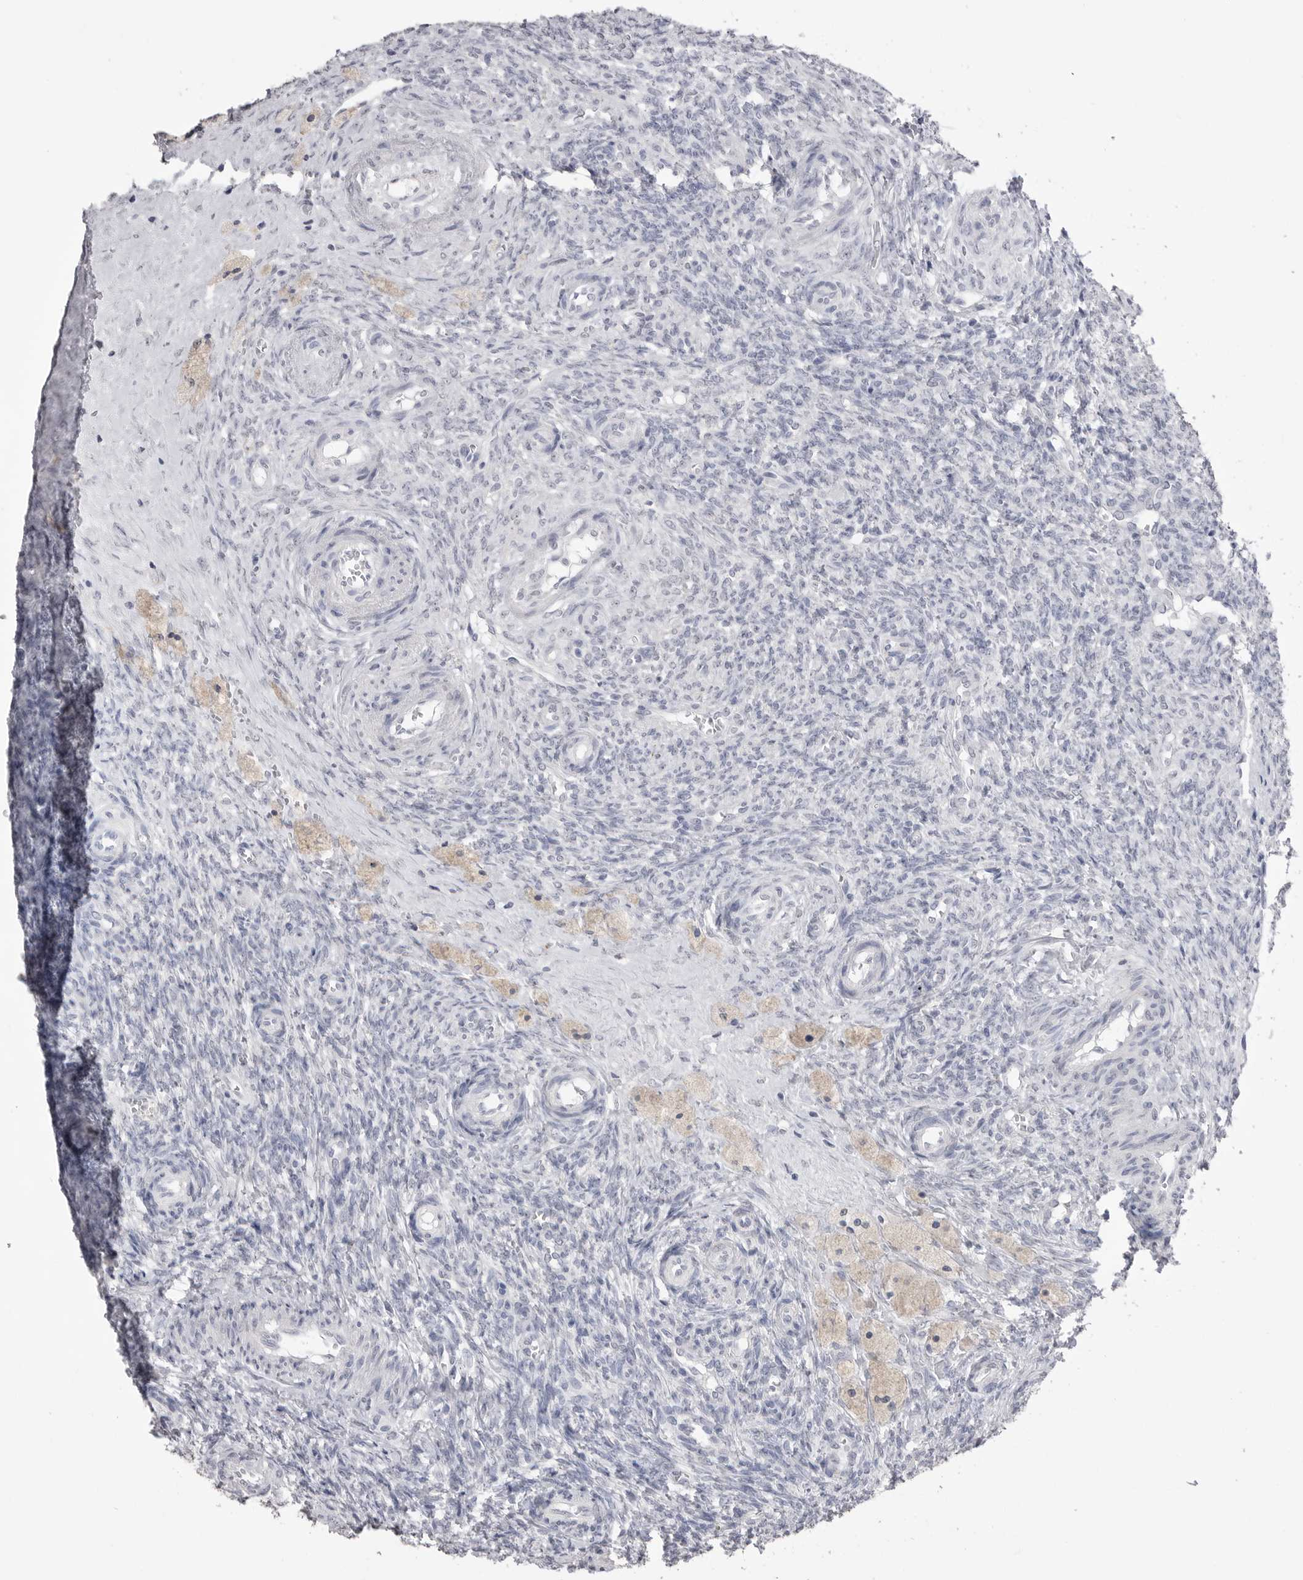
{"staining": {"intensity": "negative", "quantity": "none", "location": "none"}, "tissue": "ovary", "cell_type": "Follicle cells", "image_type": "normal", "snomed": [{"axis": "morphology", "description": "Normal tissue, NOS"}, {"axis": "topography", "description": "Ovary"}], "caption": "Immunohistochemistry micrograph of unremarkable ovary: human ovary stained with DAB (3,3'-diaminobenzidine) displays no significant protein staining in follicle cells.", "gene": "ICAM5", "patient": {"sex": "female", "age": 41}}